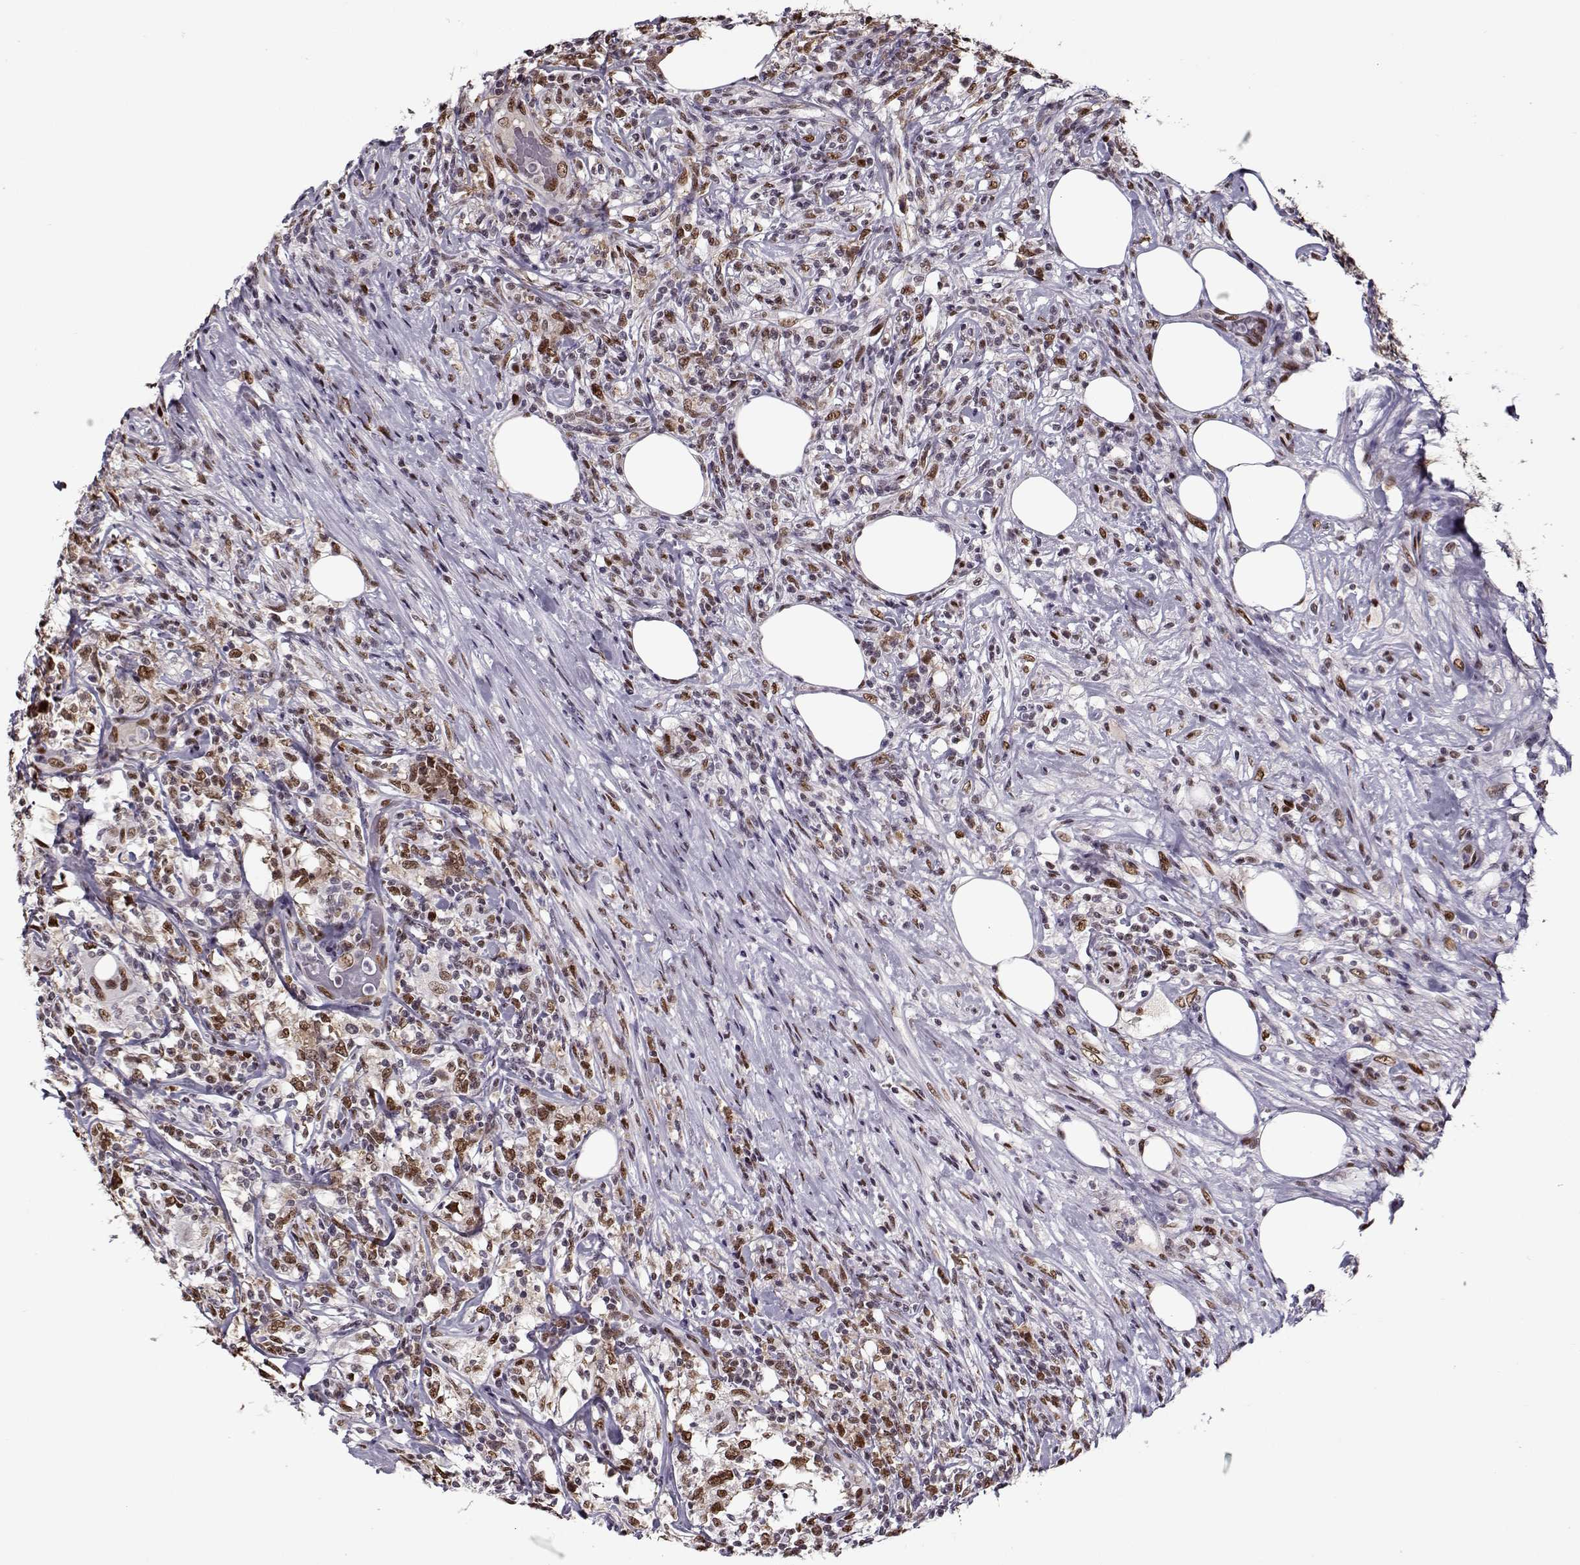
{"staining": {"intensity": "moderate", "quantity": ">75%", "location": "nuclear"}, "tissue": "lymphoma", "cell_type": "Tumor cells", "image_type": "cancer", "snomed": [{"axis": "morphology", "description": "Malignant lymphoma, non-Hodgkin's type, High grade"}, {"axis": "topography", "description": "Lymph node"}], "caption": "The image demonstrates staining of lymphoma, revealing moderate nuclear protein staining (brown color) within tumor cells.", "gene": "PRMT8", "patient": {"sex": "female", "age": 84}}